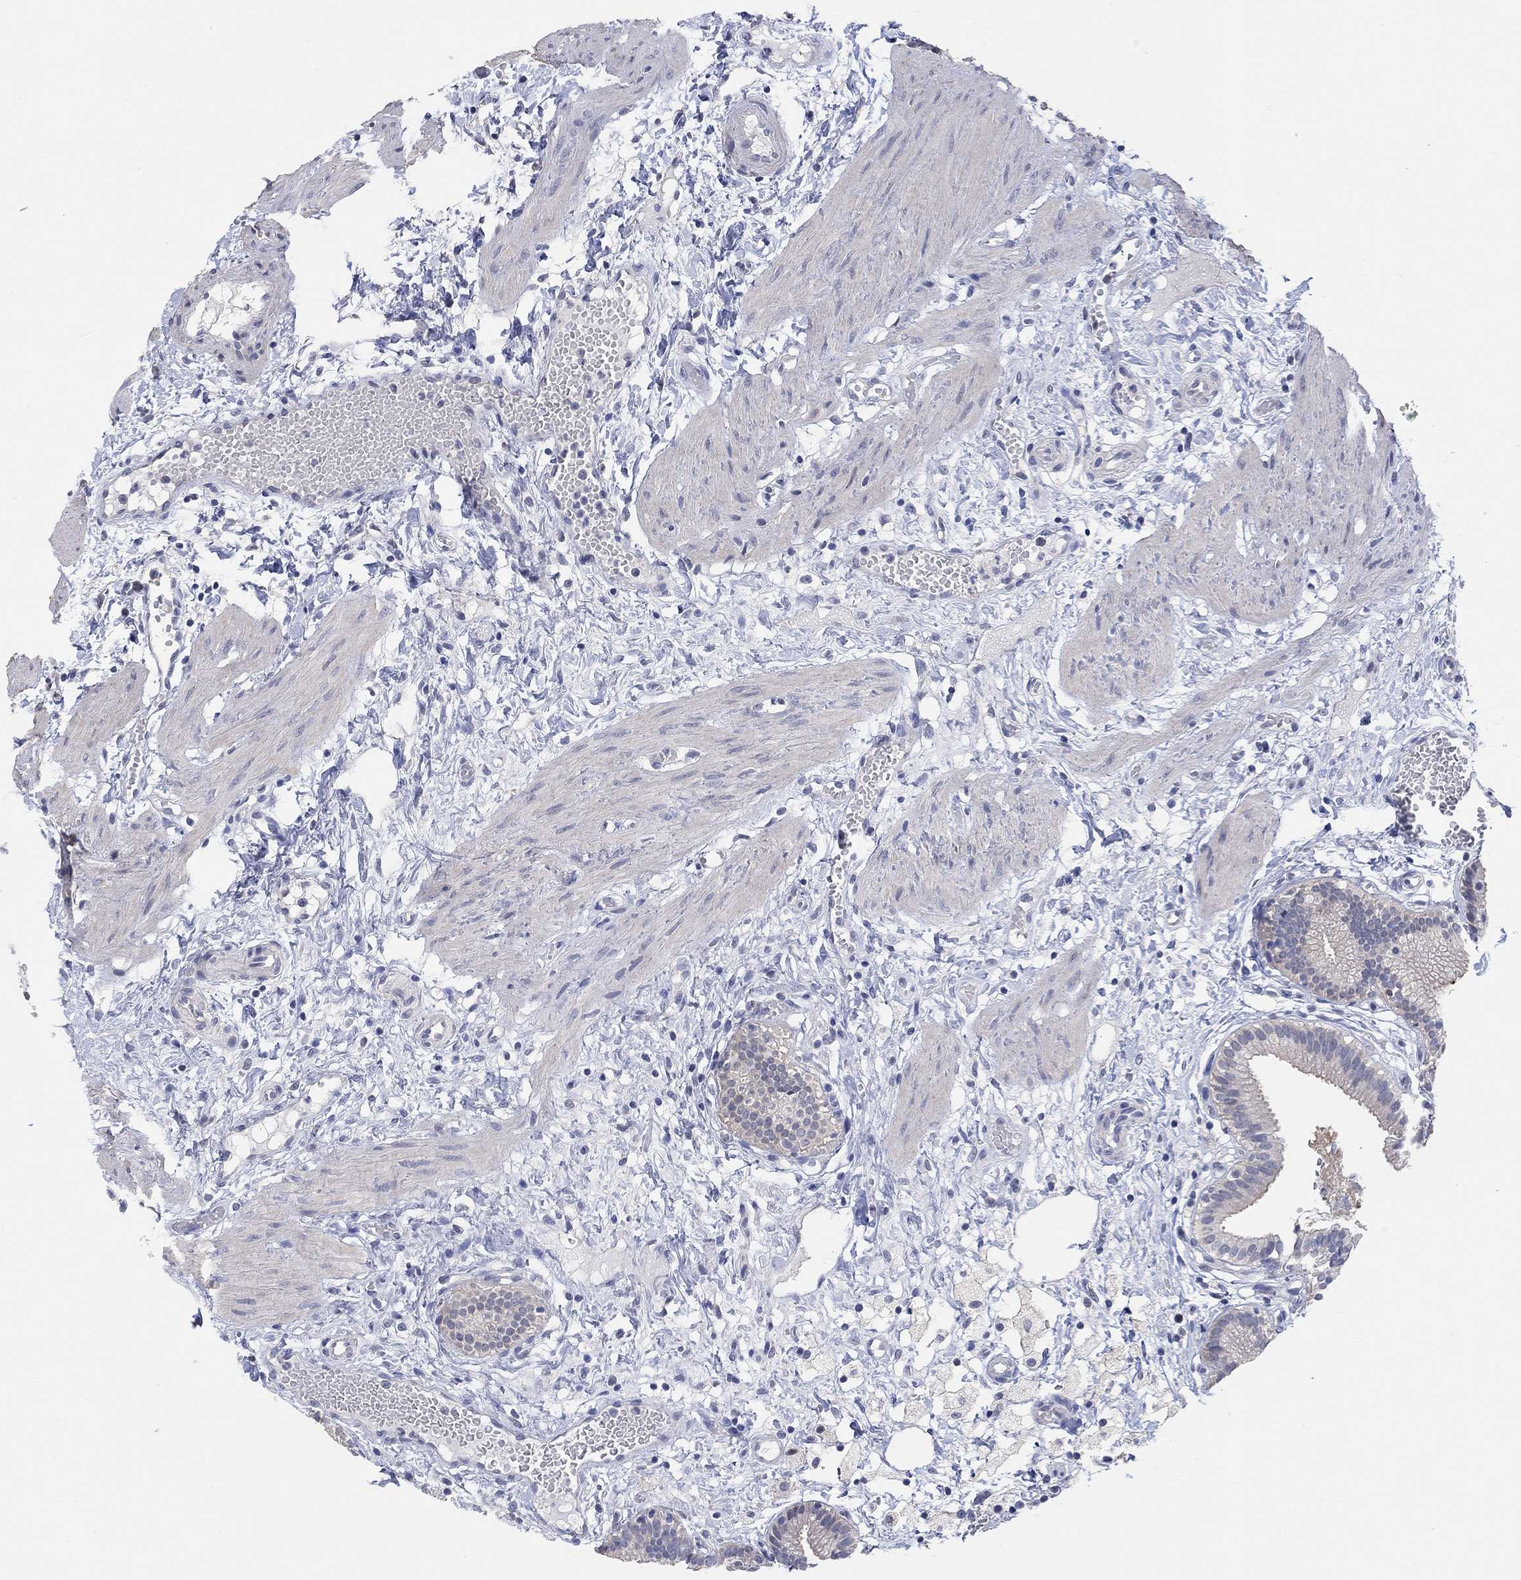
{"staining": {"intensity": "negative", "quantity": "none", "location": "none"}, "tissue": "gallbladder", "cell_type": "Glandular cells", "image_type": "normal", "snomed": [{"axis": "morphology", "description": "Normal tissue, NOS"}, {"axis": "topography", "description": "Gallbladder"}], "caption": "High power microscopy micrograph of an immunohistochemistry (IHC) histopathology image of unremarkable gallbladder, revealing no significant staining in glandular cells. Brightfield microscopy of IHC stained with DAB (brown) and hematoxylin (blue), captured at high magnification.", "gene": "PNMA5", "patient": {"sex": "female", "age": 24}}